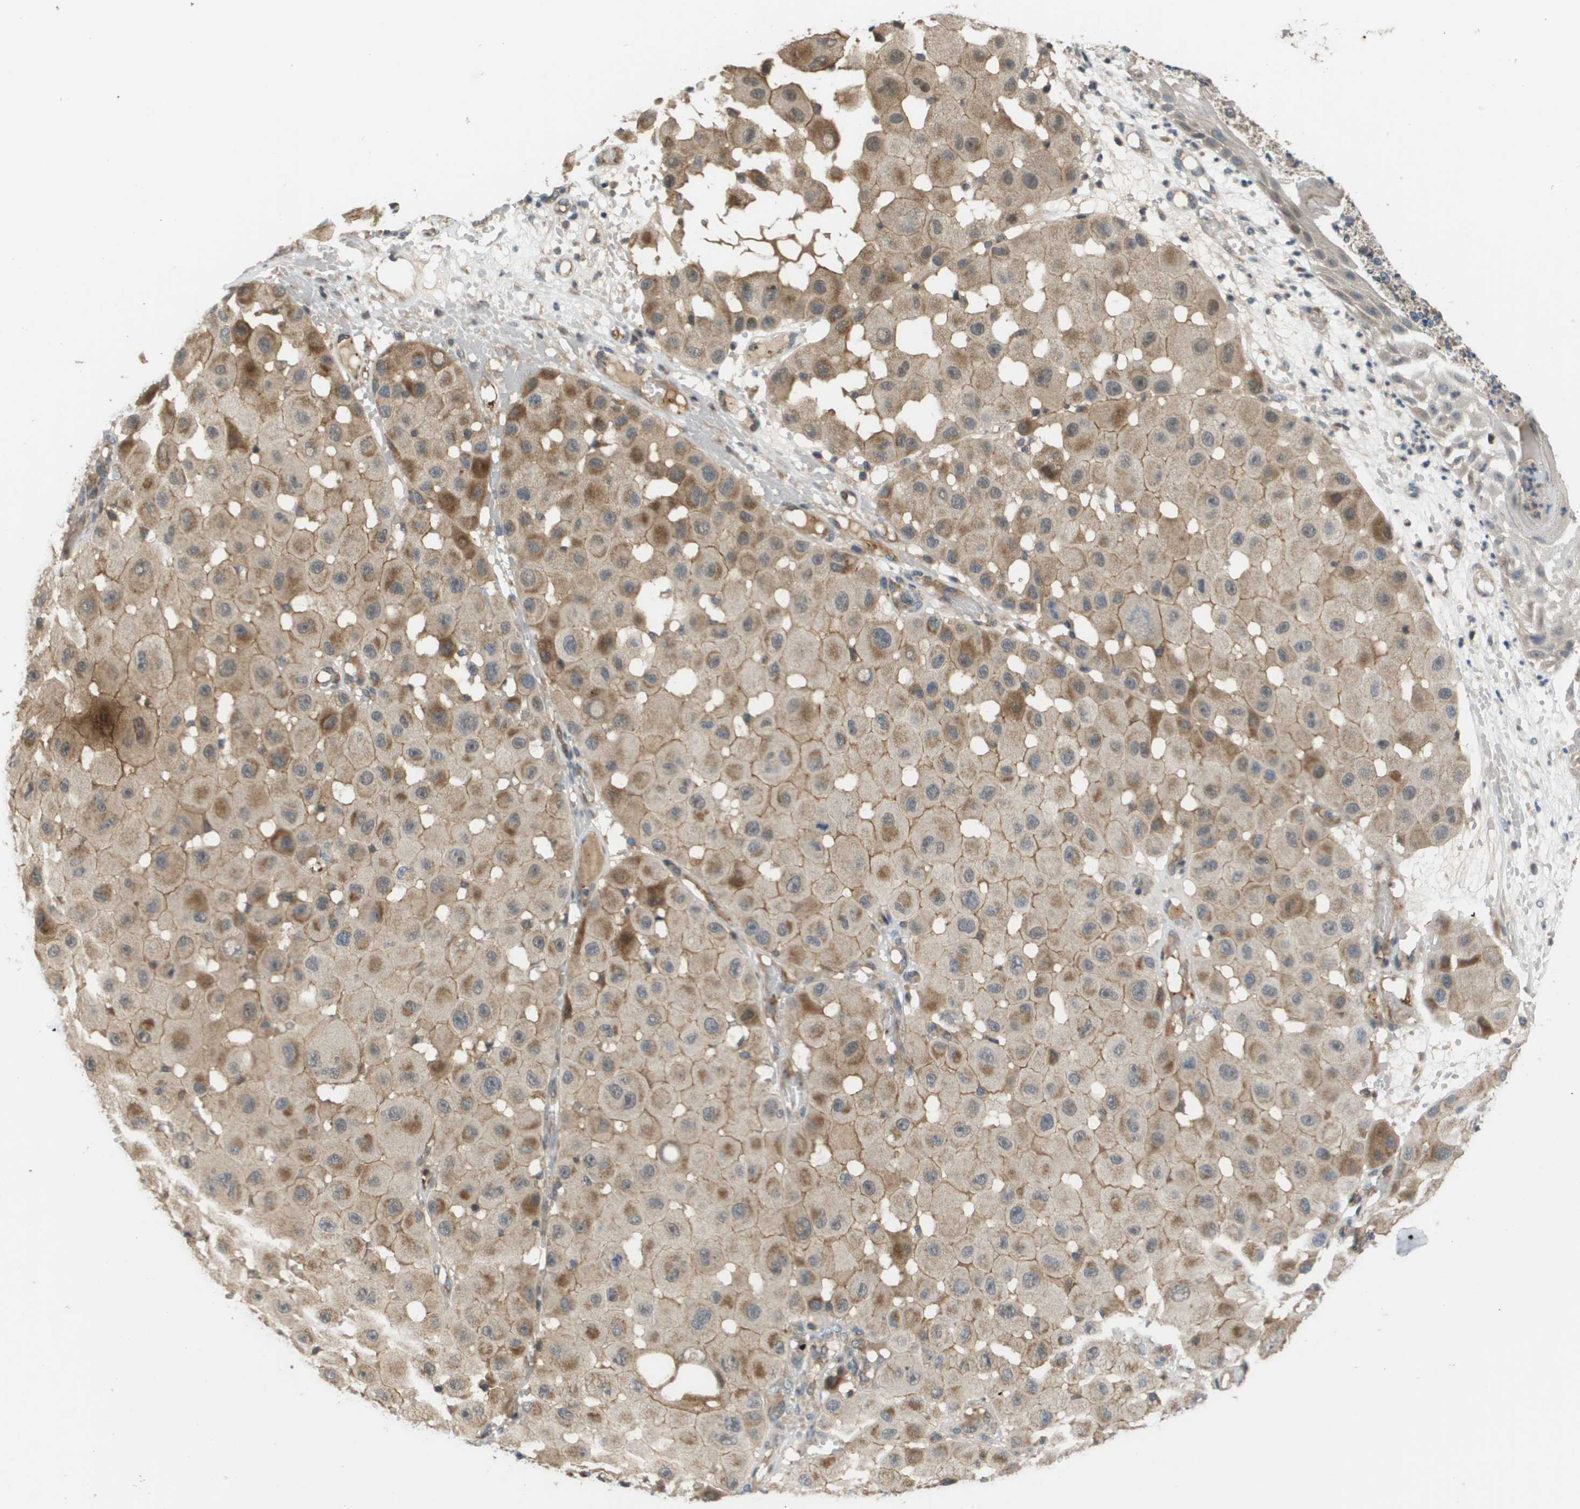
{"staining": {"intensity": "weak", "quantity": "25%-75%", "location": "cytoplasmic/membranous"}, "tissue": "melanoma", "cell_type": "Tumor cells", "image_type": "cancer", "snomed": [{"axis": "morphology", "description": "Malignant melanoma, NOS"}, {"axis": "topography", "description": "Skin"}], "caption": "Tumor cells demonstrate weak cytoplasmic/membranous staining in approximately 25%-75% of cells in malignant melanoma. The staining is performed using DAB (3,3'-diaminobenzidine) brown chromogen to label protein expression. The nuclei are counter-stained blue using hematoxylin.", "gene": "RBM38", "patient": {"sex": "female", "age": 81}}